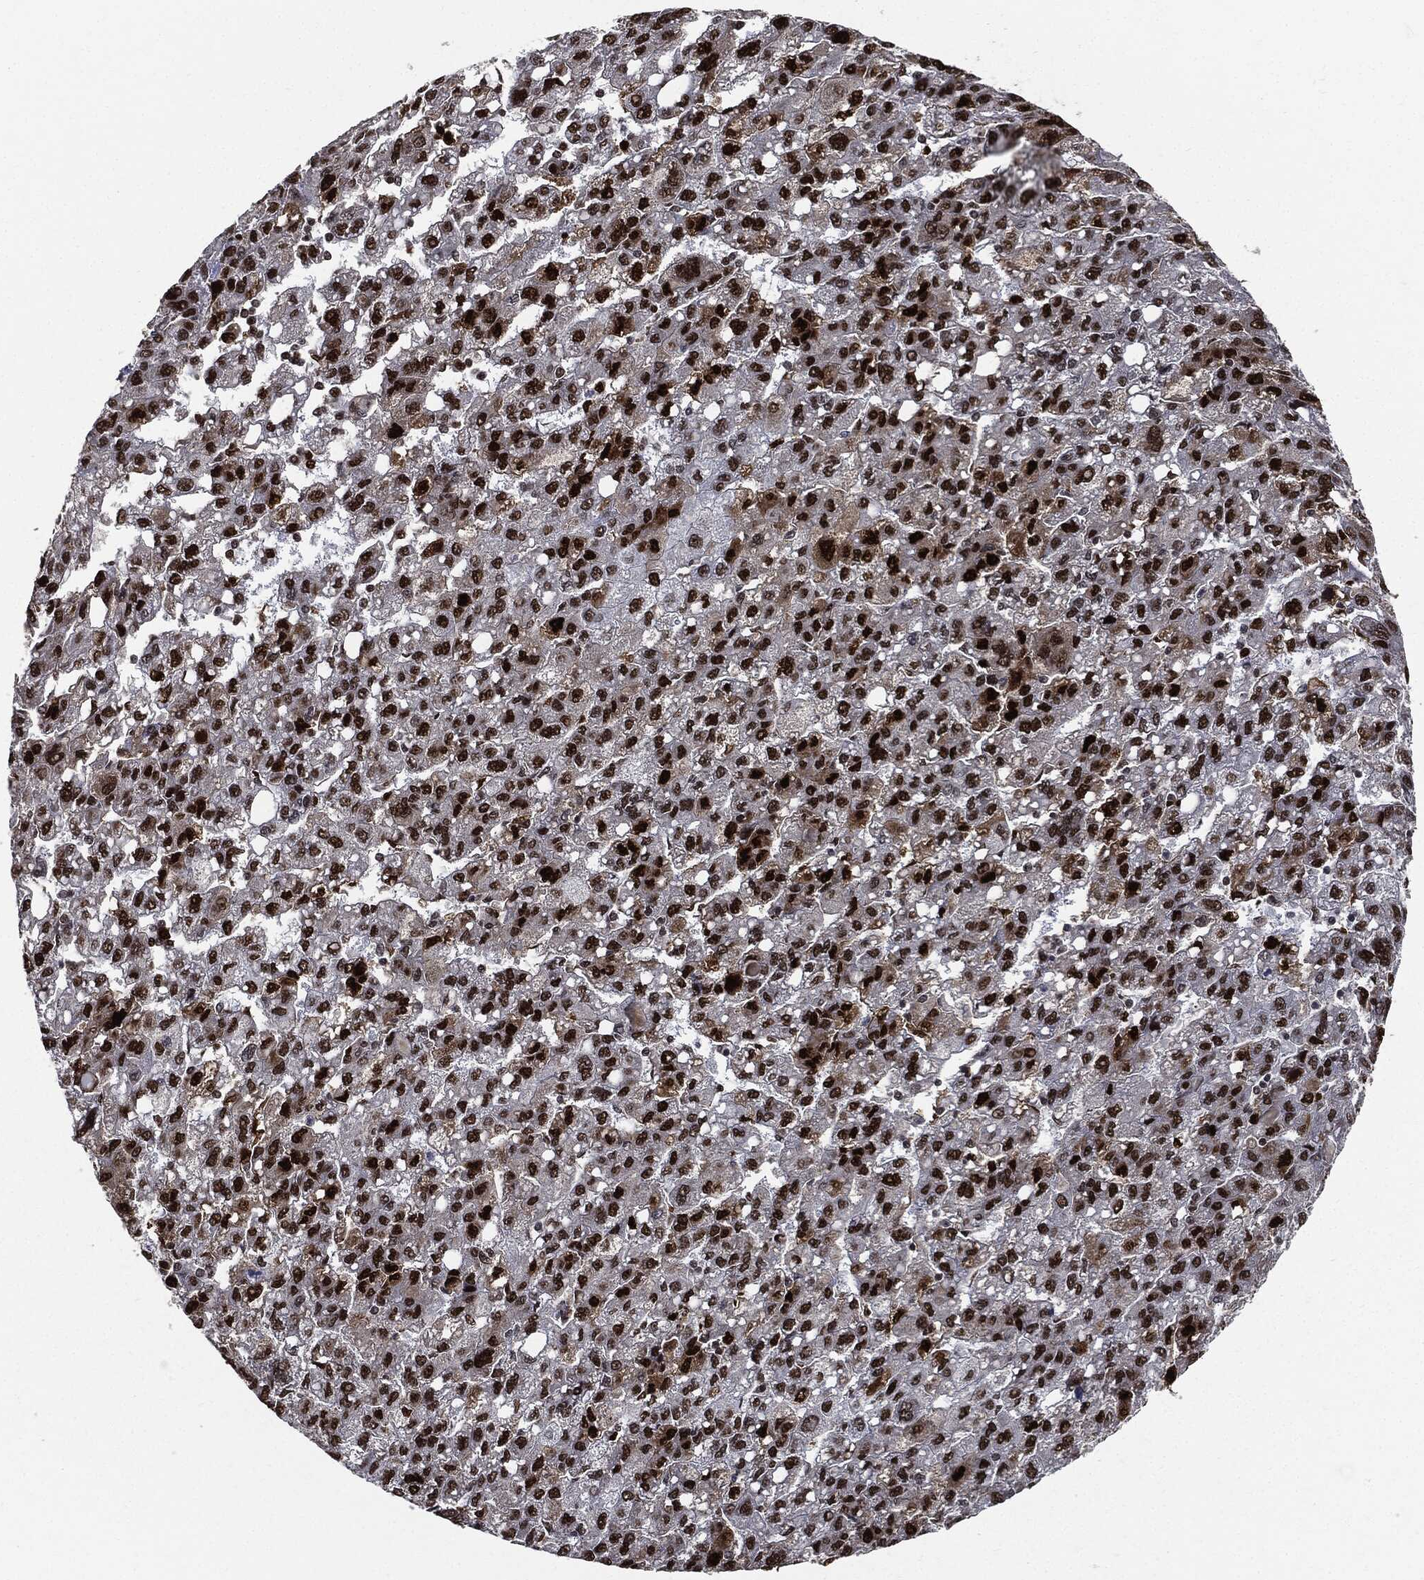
{"staining": {"intensity": "strong", "quantity": ">75%", "location": "nuclear"}, "tissue": "liver cancer", "cell_type": "Tumor cells", "image_type": "cancer", "snomed": [{"axis": "morphology", "description": "Carcinoma, Hepatocellular, NOS"}, {"axis": "topography", "description": "Liver"}], "caption": "A high-resolution image shows IHC staining of liver hepatocellular carcinoma, which shows strong nuclear expression in approximately >75% of tumor cells.", "gene": "PCNA", "patient": {"sex": "female", "age": 82}}